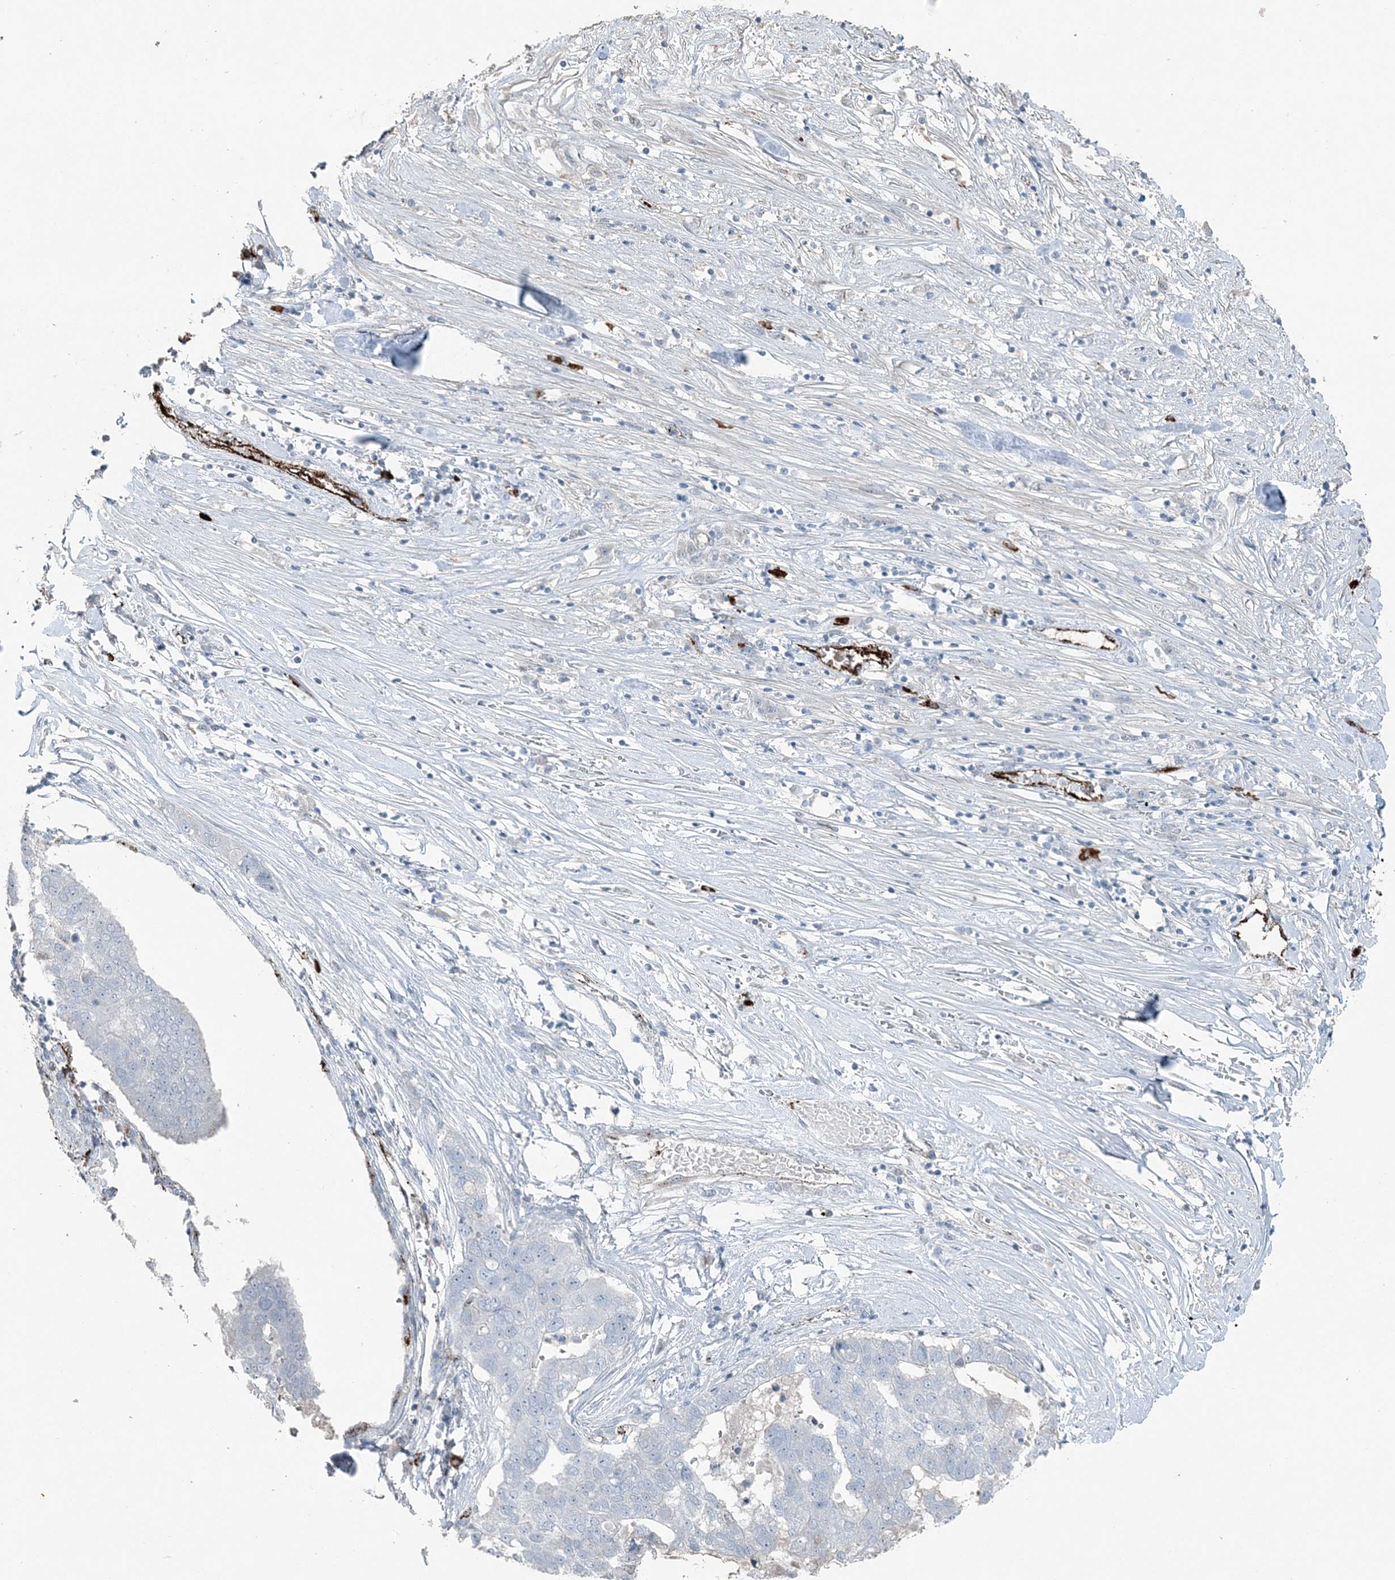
{"staining": {"intensity": "negative", "quantity": "none", "location": "none"}, "tissue": "pancreatic cancer", "cell_type": "Tumor cells", "image_type": "cancer", "snomed": [{"axis": "morphology", "description": "Adenocarcinoma, NOS"}, {"axis": "topography", "description": "Pancreas"}], "caption": "Protein analysis of adenocarcinoma (pancreatic) exhibits no significant staining in tumor cells. Nuclei are stained in blue.", "gene": "ELOVL7", "patient": {"sex": "female", "age": 61}}